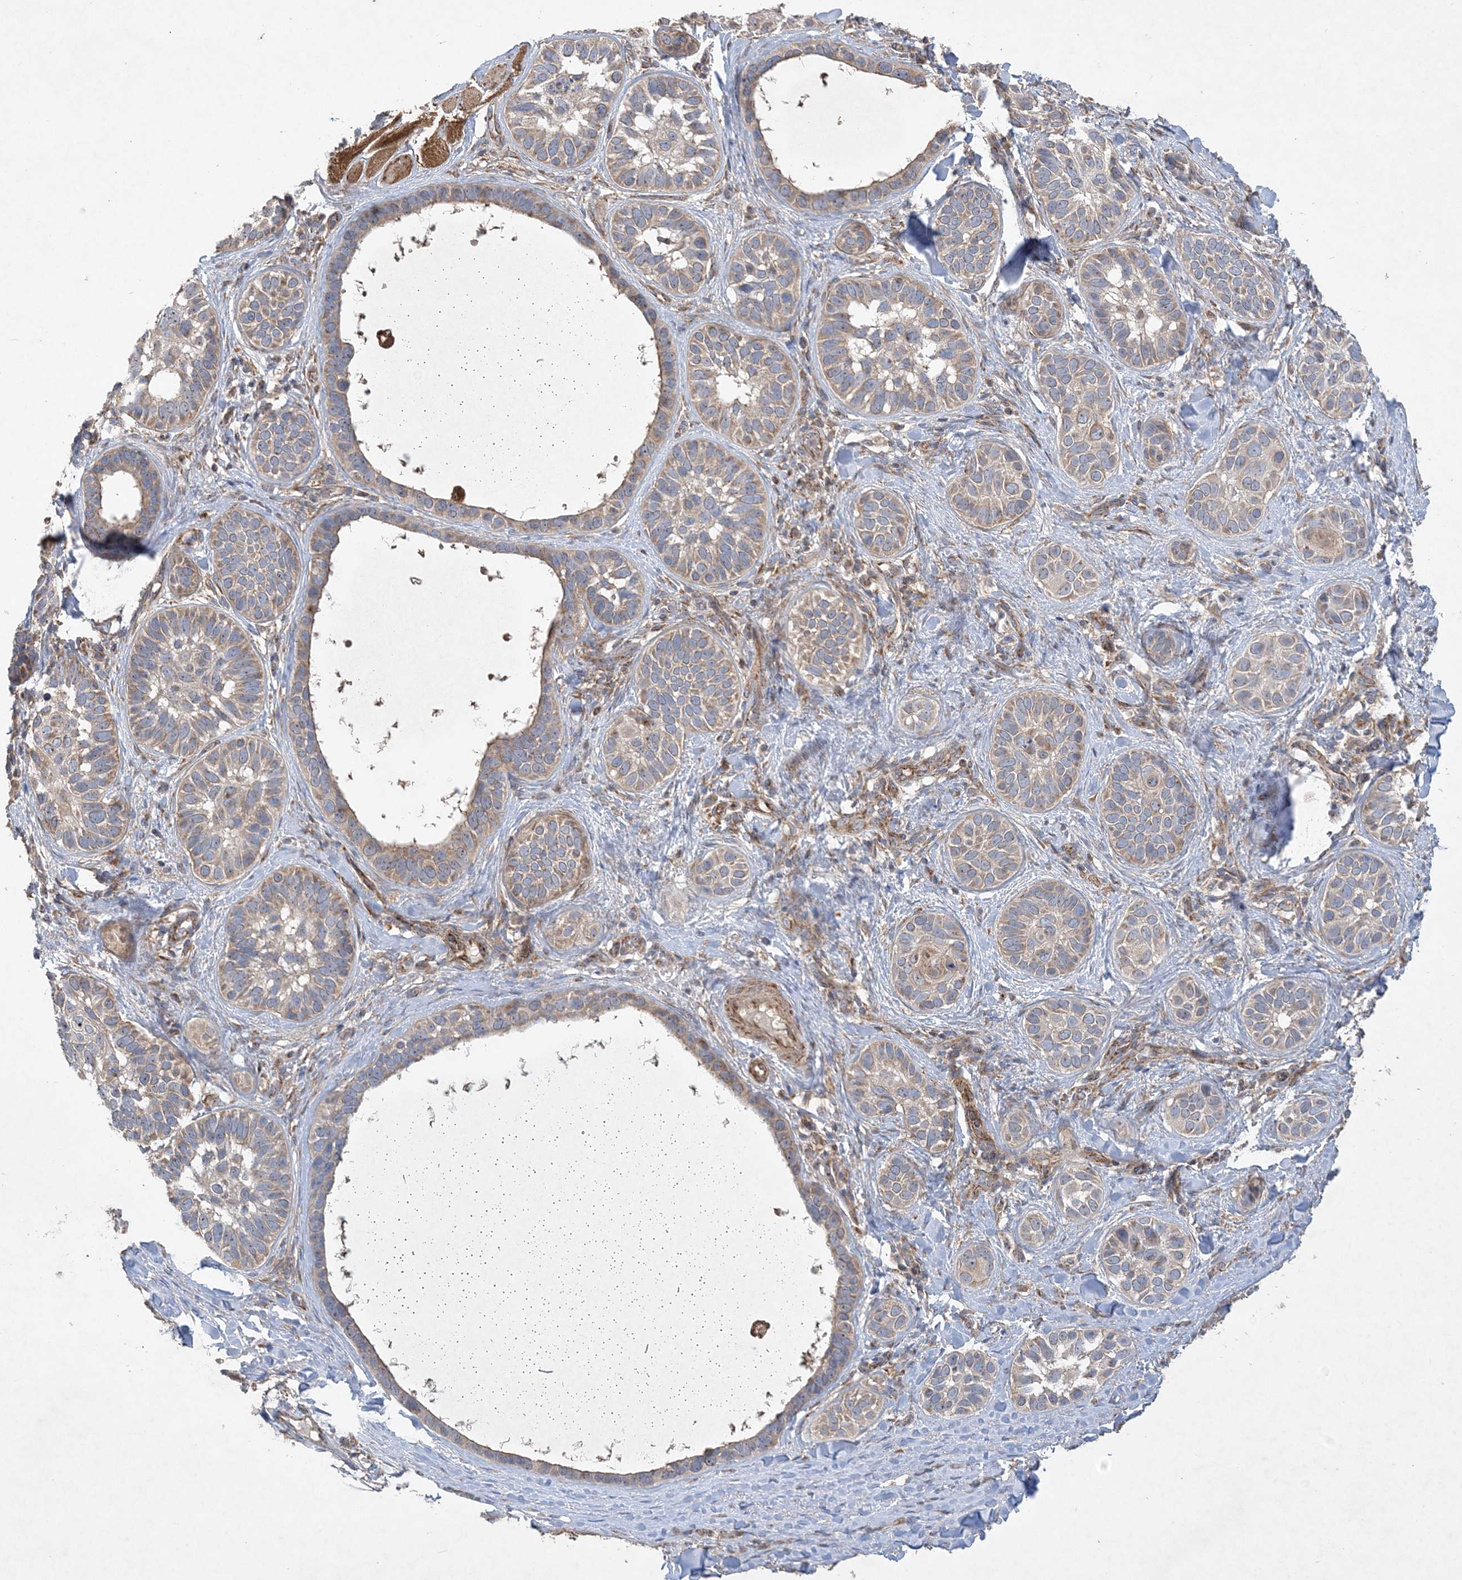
{"staining": {"intensity": "weak", "quantity": ">75%", "location": "cytoplasmic/membranous"}, "tissue": "skin cancer", "cell_type": "Tumor cells", "image_type": "cancer", "snomed": [{"axis": "morphology", "description": "Basal cell carcinoma"}, {"axis": "topography", "description": "Skin"}], "caption": "Protein staining displays weak cytoplasmic/membranous positivity in approximately >75% of tumor cells in skin cancer (basal cell carcinoma).", "gene": "FEZ2", "patient": {"sex": "male", "age": 62}}